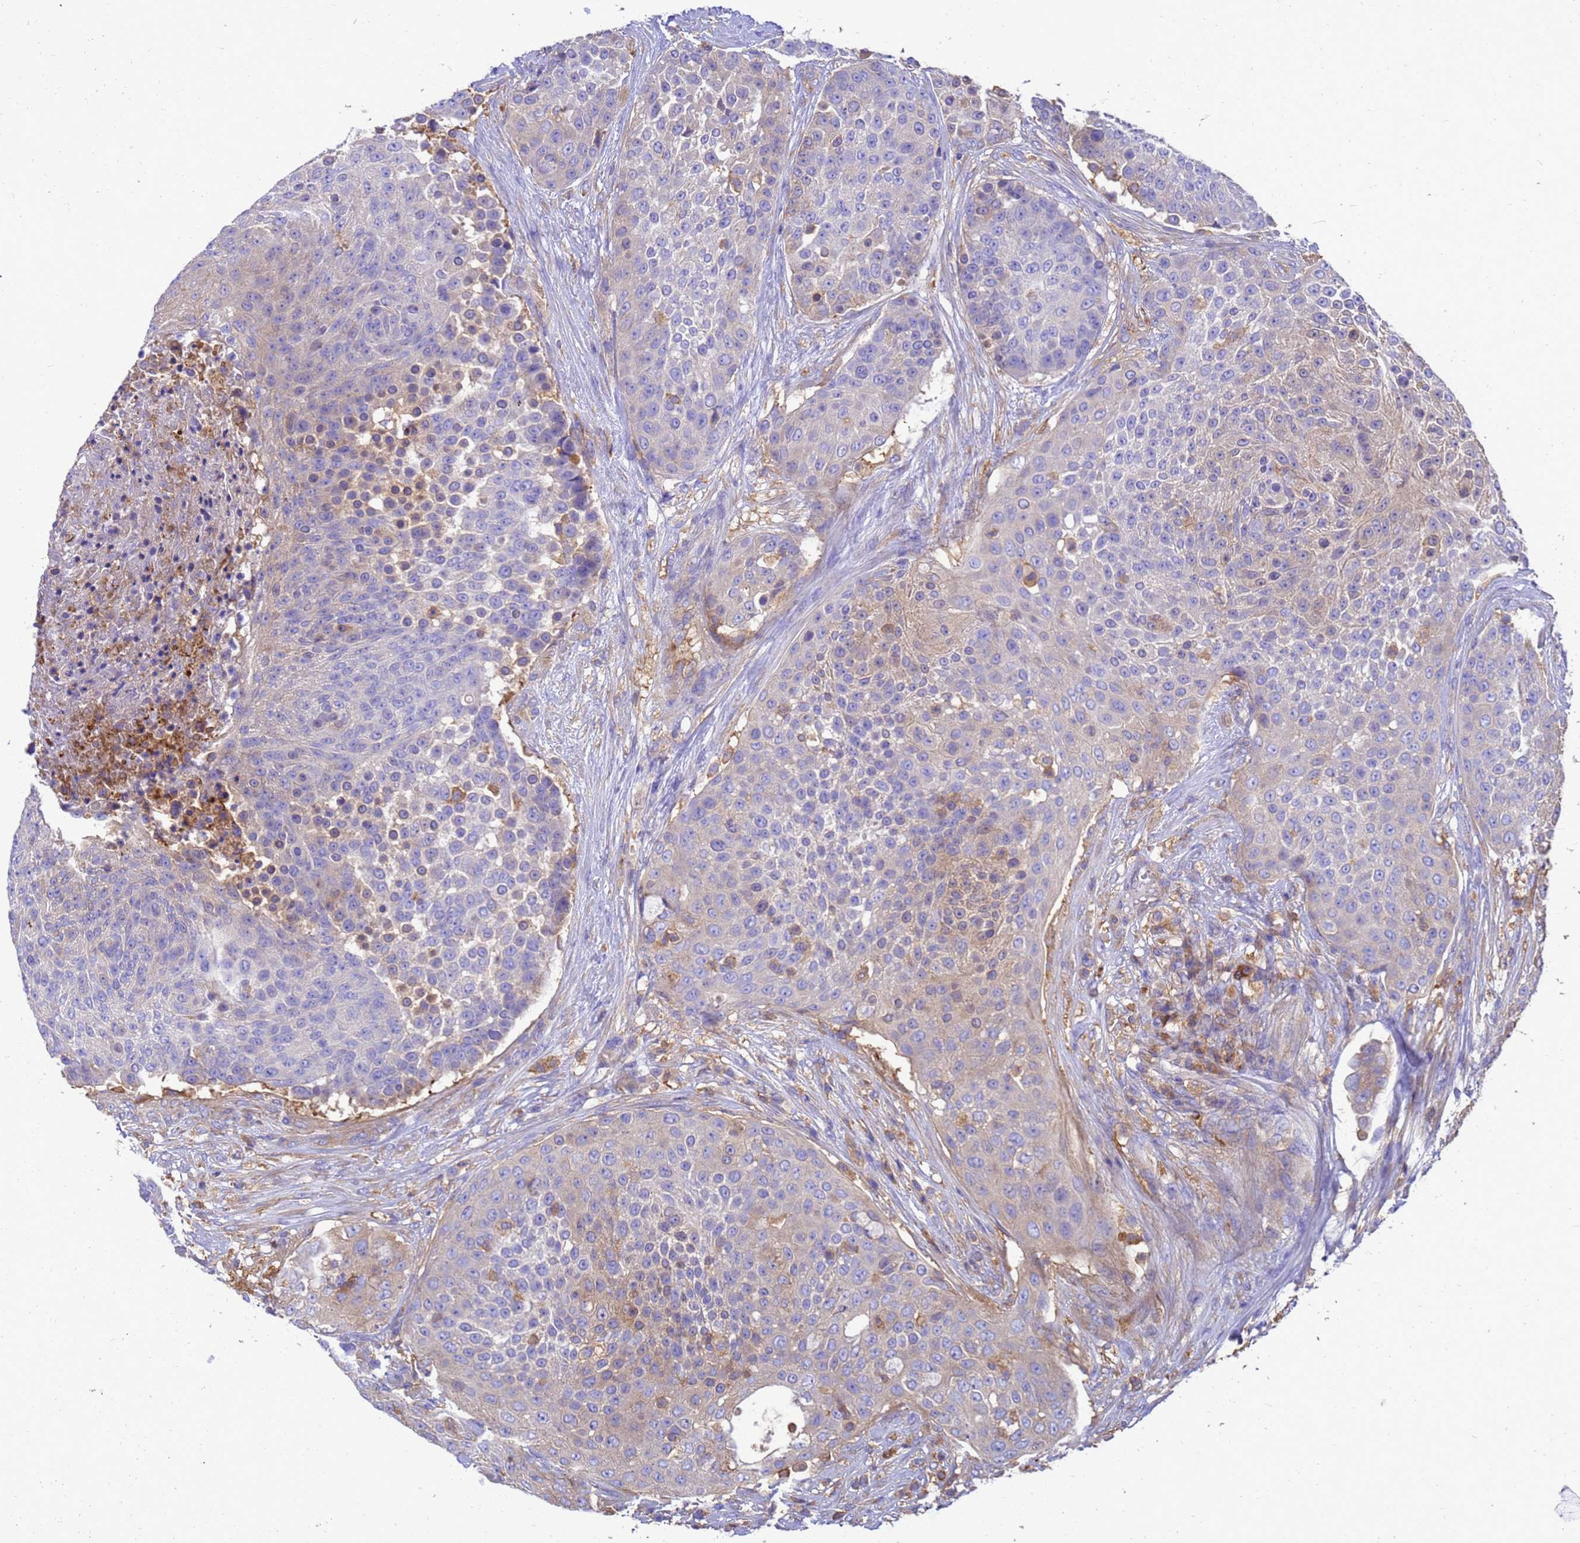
{"staining": {"intensity": "weak", "quantity": "<25%", "location": "cytoplasmic/membranous"}, "tissue": "urothelial cancer", "cell_type": "Tumor cells", "image_type": "cancer", "snomed": [{"axis": "morphology", "description": "Urothelial carcinoma, High grade"}, {"axis": "topography", "description": "Urinary bladder"}], "caption": "The photomicrograph shows no significant expression in tumor cells of high-grade urothelial carcinoma.", "gene": "ZNF235", "patient": {"sex": "female", "age": 63}}